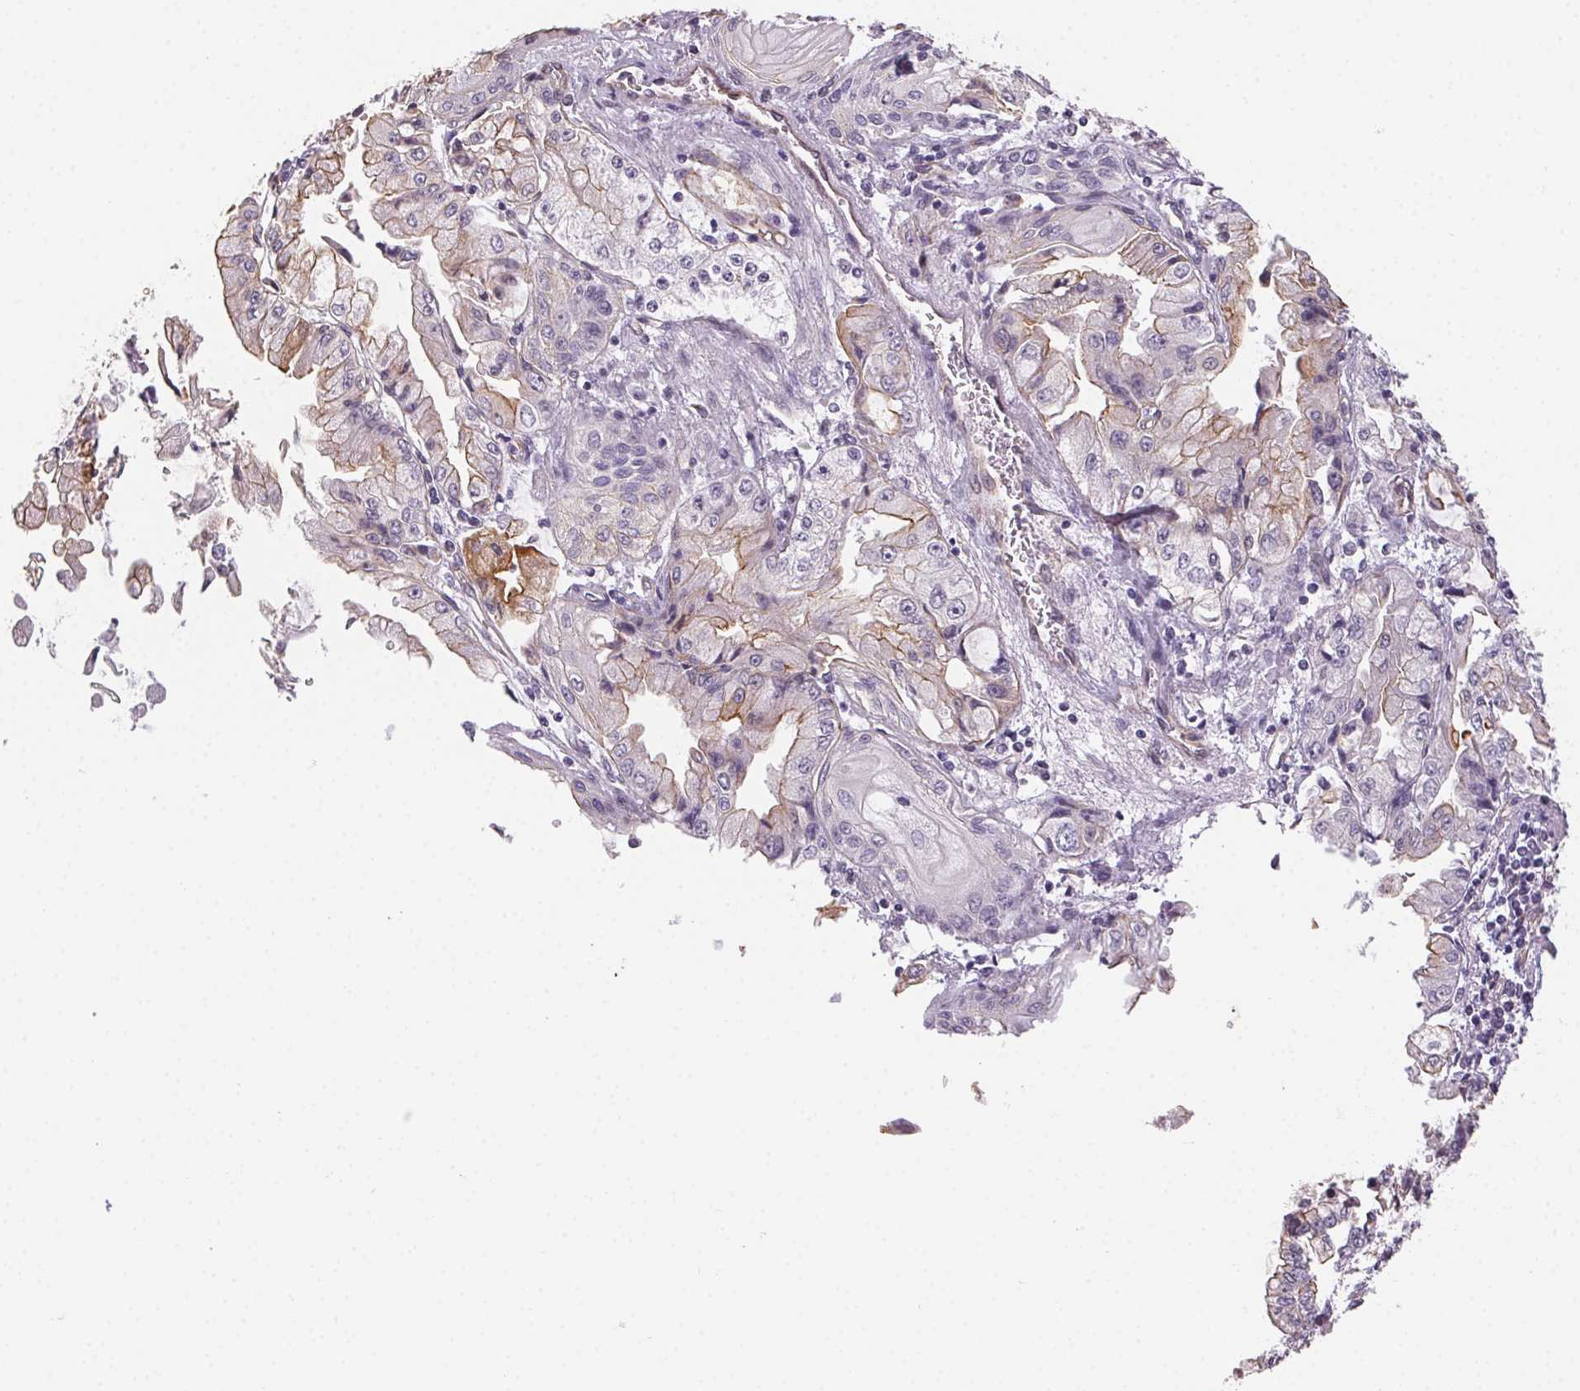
{"staining": {"intensity": "moderate", "quantity": "<25%", "location": "cytoplasmic/membranous"}, "tissue": "stomach cancer", "cell_type": "Tumor cells", "image_type": "cancer", "snomed": [{"axis": "morphology", "description": "Adenocarcinoma, NOS"}, {"axis": "topography", "description": "Stomach, upper"}], "caption": "There is low levels of moderate cytoplasmic/membranous expression in tumor cells of stomach cancer, as demonstrated by immunohistochemical staining (brown color).", "gene": "PLA2G4F", "patient": {"sex": "female", "age": 74}}